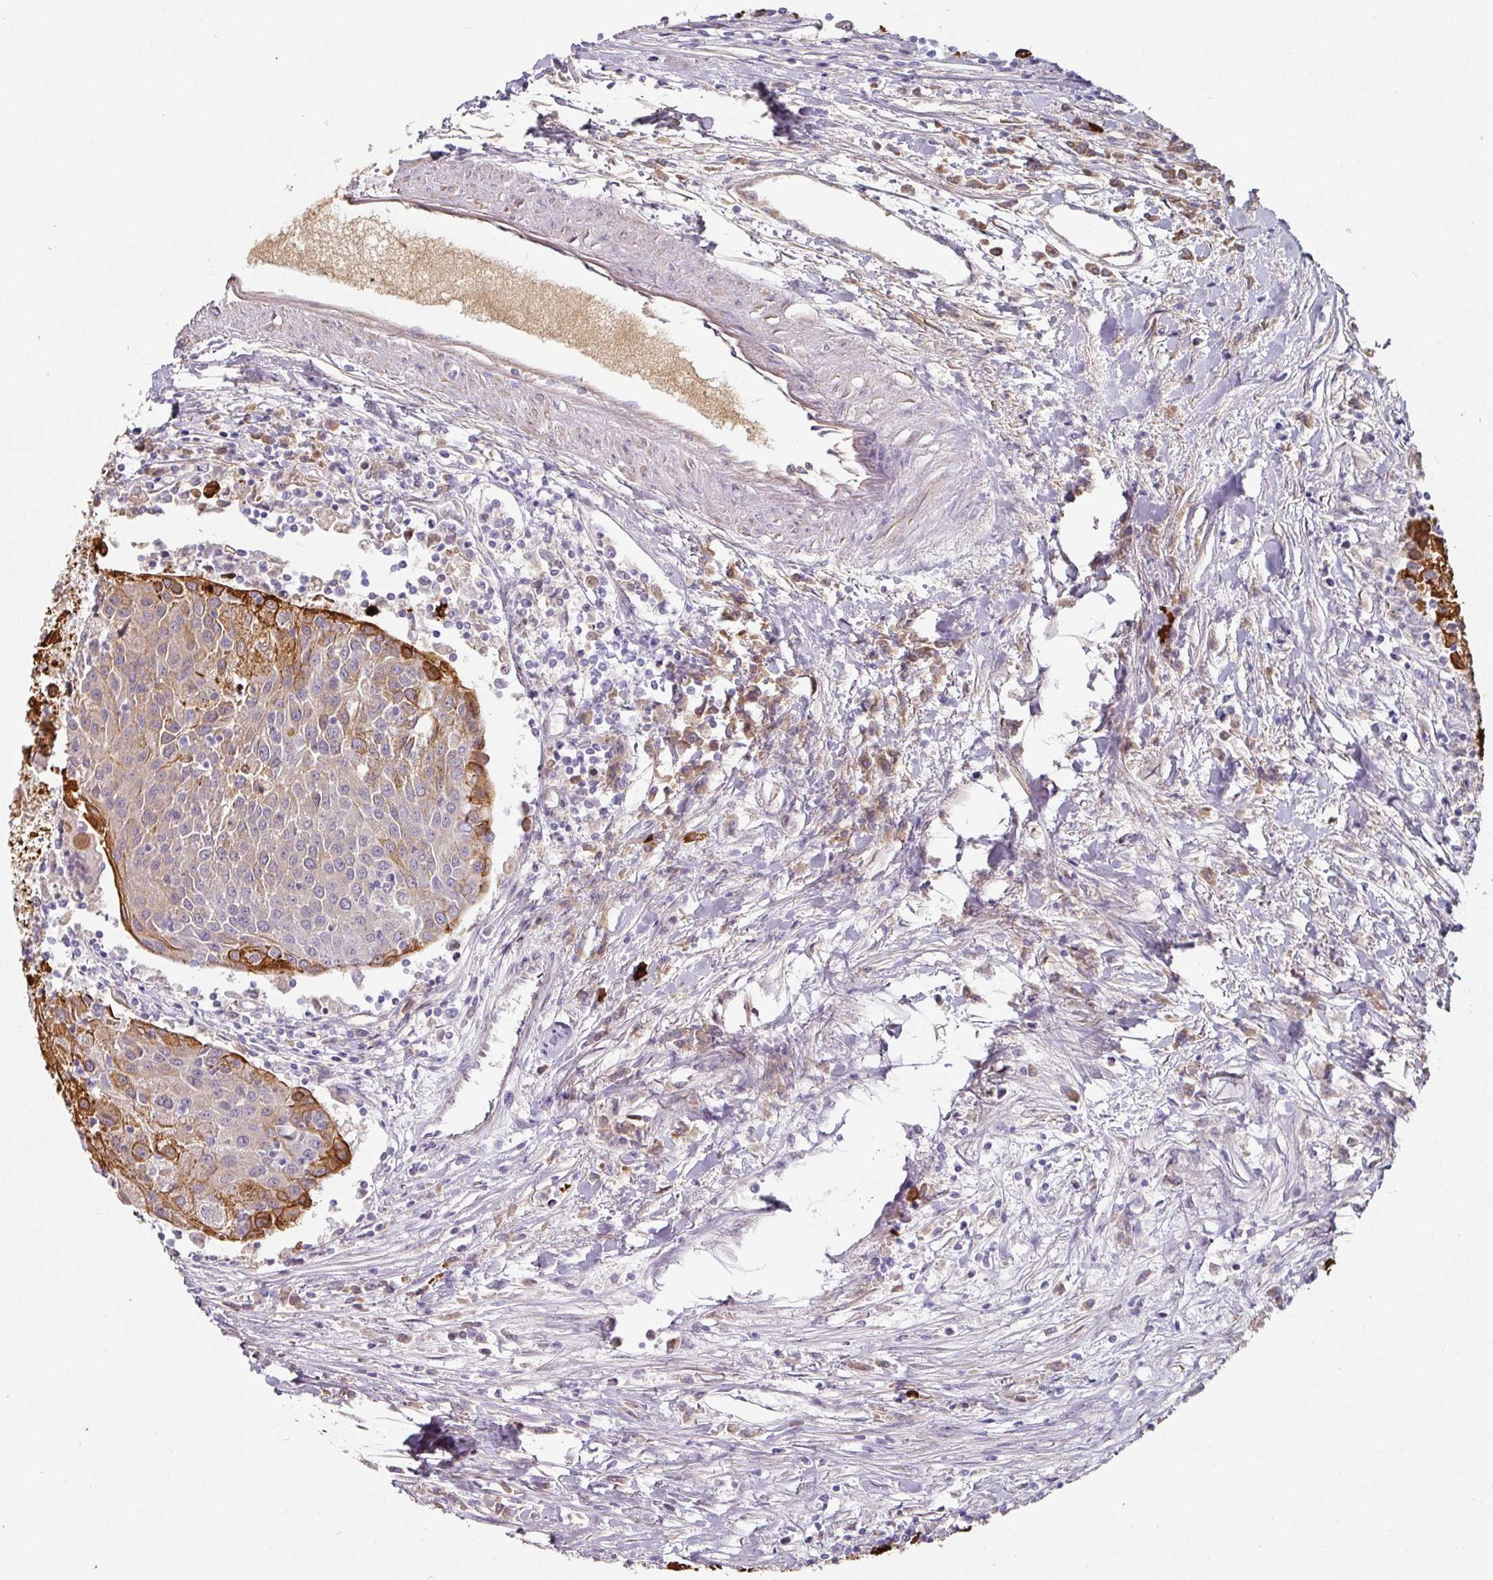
{"staining": {"intensity": "strong", "quantity": "<25%", "location": "cytoplasmic/membranous"}, "tissue": "urothelial cancer", "cell_type": "Tumor cells", "image_type": "cancer", "snomed": [{"axis": "morphology", "description": "Urothelial carcinoma, High grade"}, {"axis": "topography", "description": "Urinary bladder"}], "caption": "A photomicrograph showing strong cytoplasmic/membranous expression in about <25% of tumor cells in high-grade urothelial carcinoma, as visualized by brown immunohistochemical staining.", "gene": "CEP78", "patient": {"sex": "female", "age": 85}}